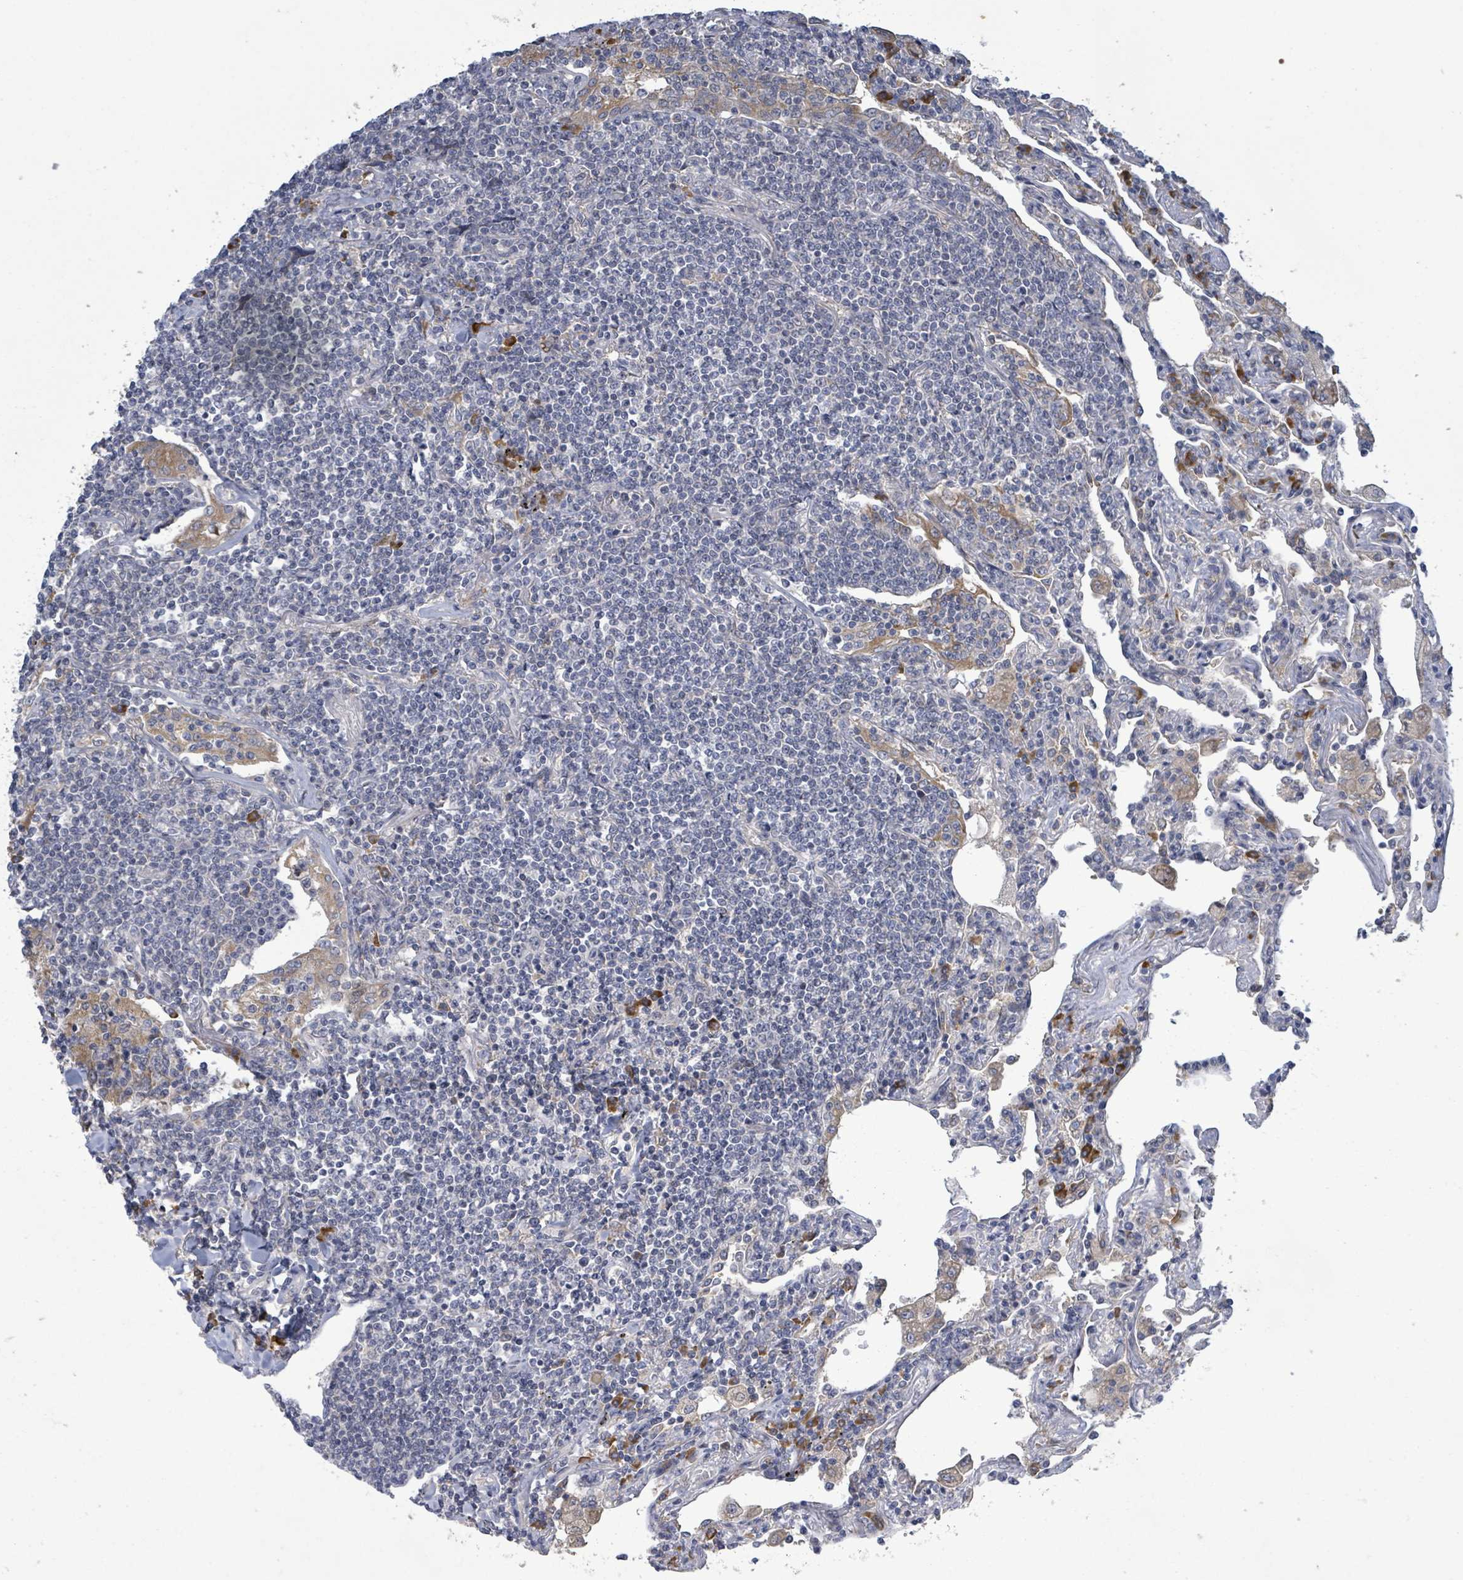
{"staining": {"intensity": "negative", "quantity": "none", "location": "none"}, "tissue": "lymphoma", "cell_type": "Tumor cells", "image_type": "cancer", "snomed": [{"axis": "morphology", "description": "Malignant lymphoma, non-Hodgkin's type, Low grade"}, {"axis": "topography", "description": "Lung"}], "caption": "DAB (3,3'-diaminobenzidine) immunohistochemical staining of lymphoma exhibits no significant expression in tumor cells.", "gene": "ATP13A1", "patient": {"sex": "female", "age": 71}}